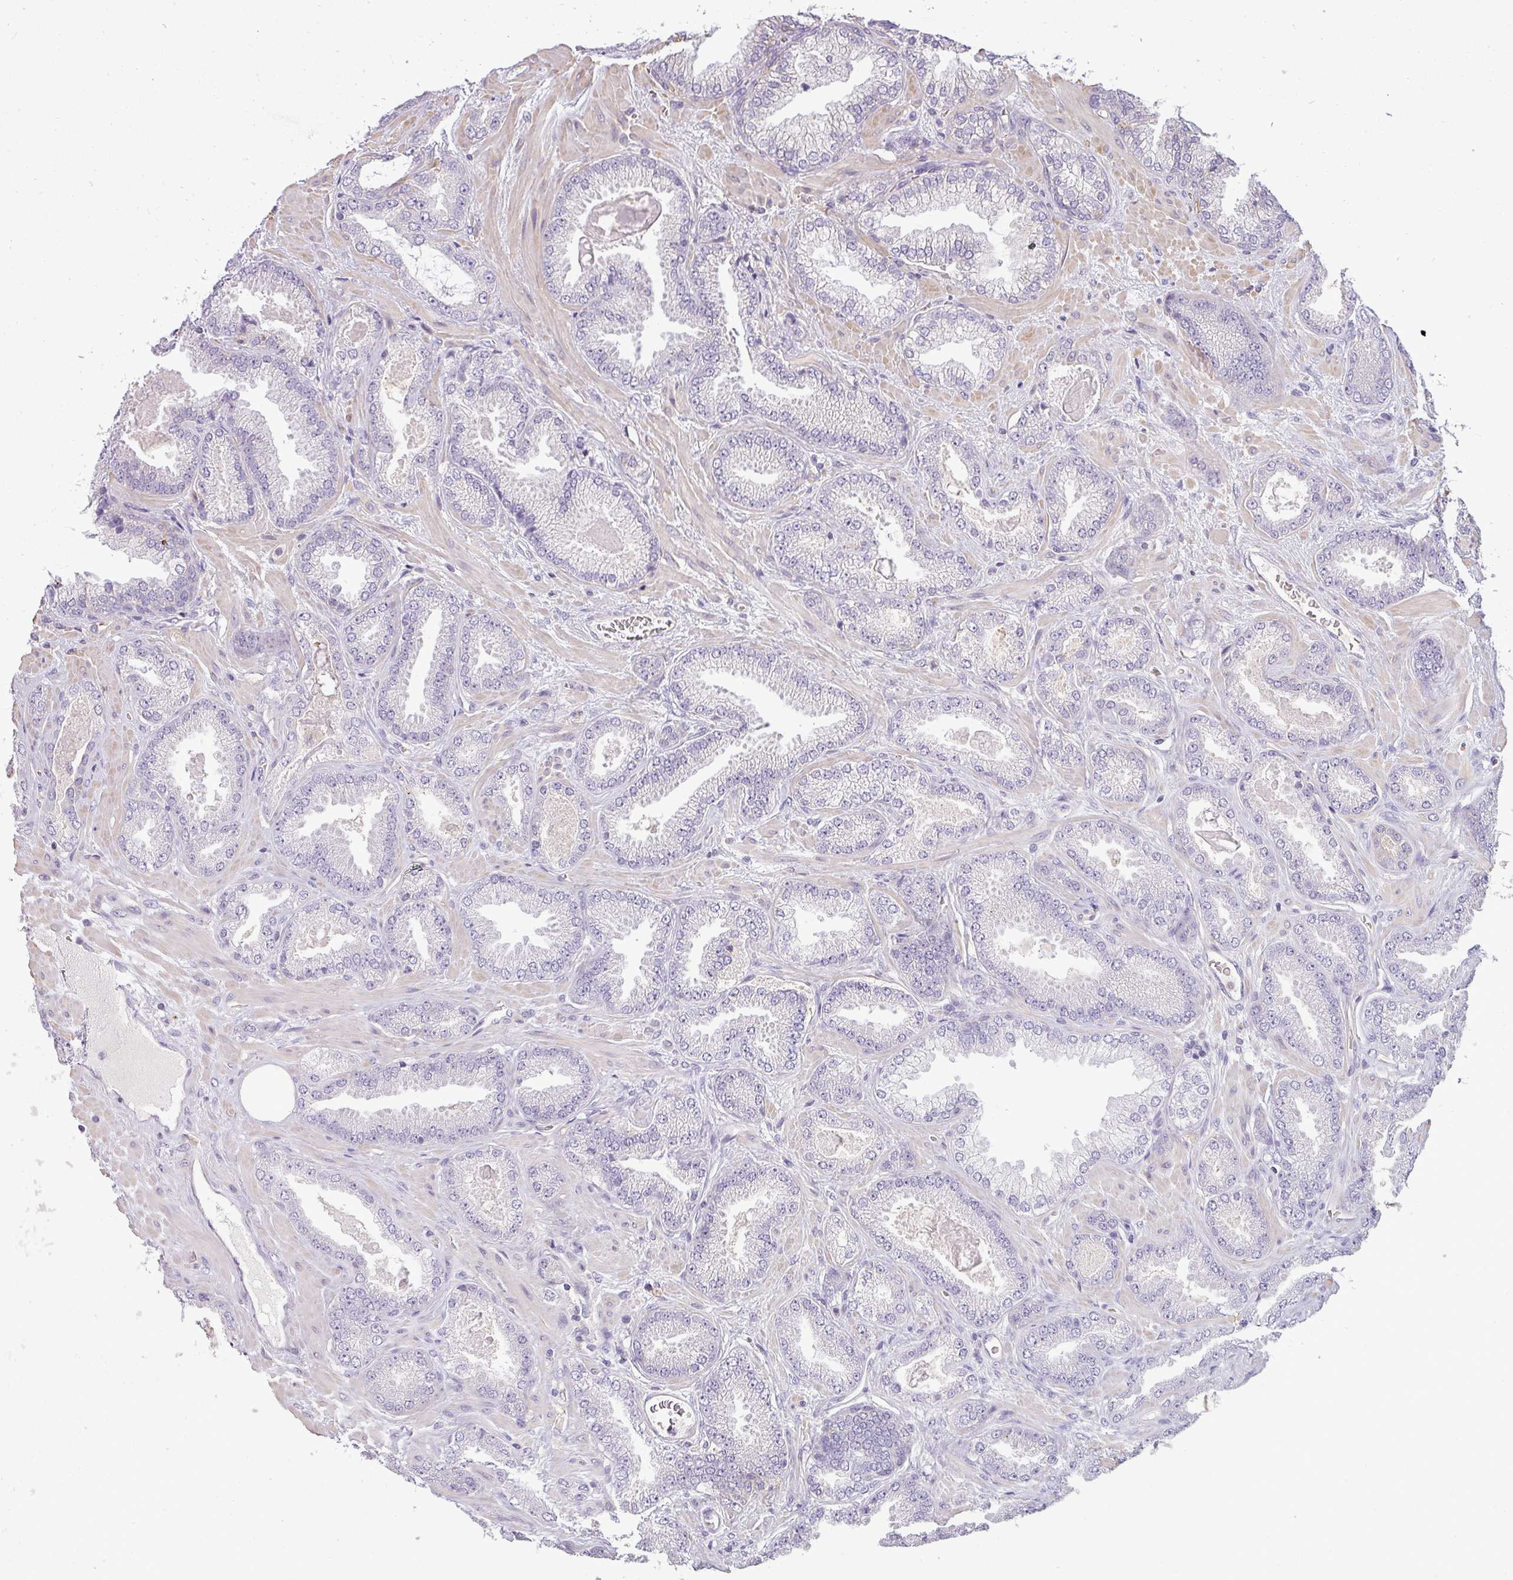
{"staining": {"intensity": "negative", "quantity": "none", "location": "none"}, "tissue": "prostate cancer", "cell_type": "Tumor cells", "image_type": "cancer", "snomed": [{"axis": "morphology", "description": "Adenocarcinoma, Low grade"}, {"axis": "topography", "description": "Prostate"}], "caption": "Immunohistochemistry (IHC) of prostate cancer (adenocarcinoma (low-grade)) reveals no expression in tumor cells. (Brightfield microscopy of DAB (3,3'-diaminobenzidine) IHC at high magnification).", "gene": "ZNF835", "patient": {"sex": "male", "age": 62}}